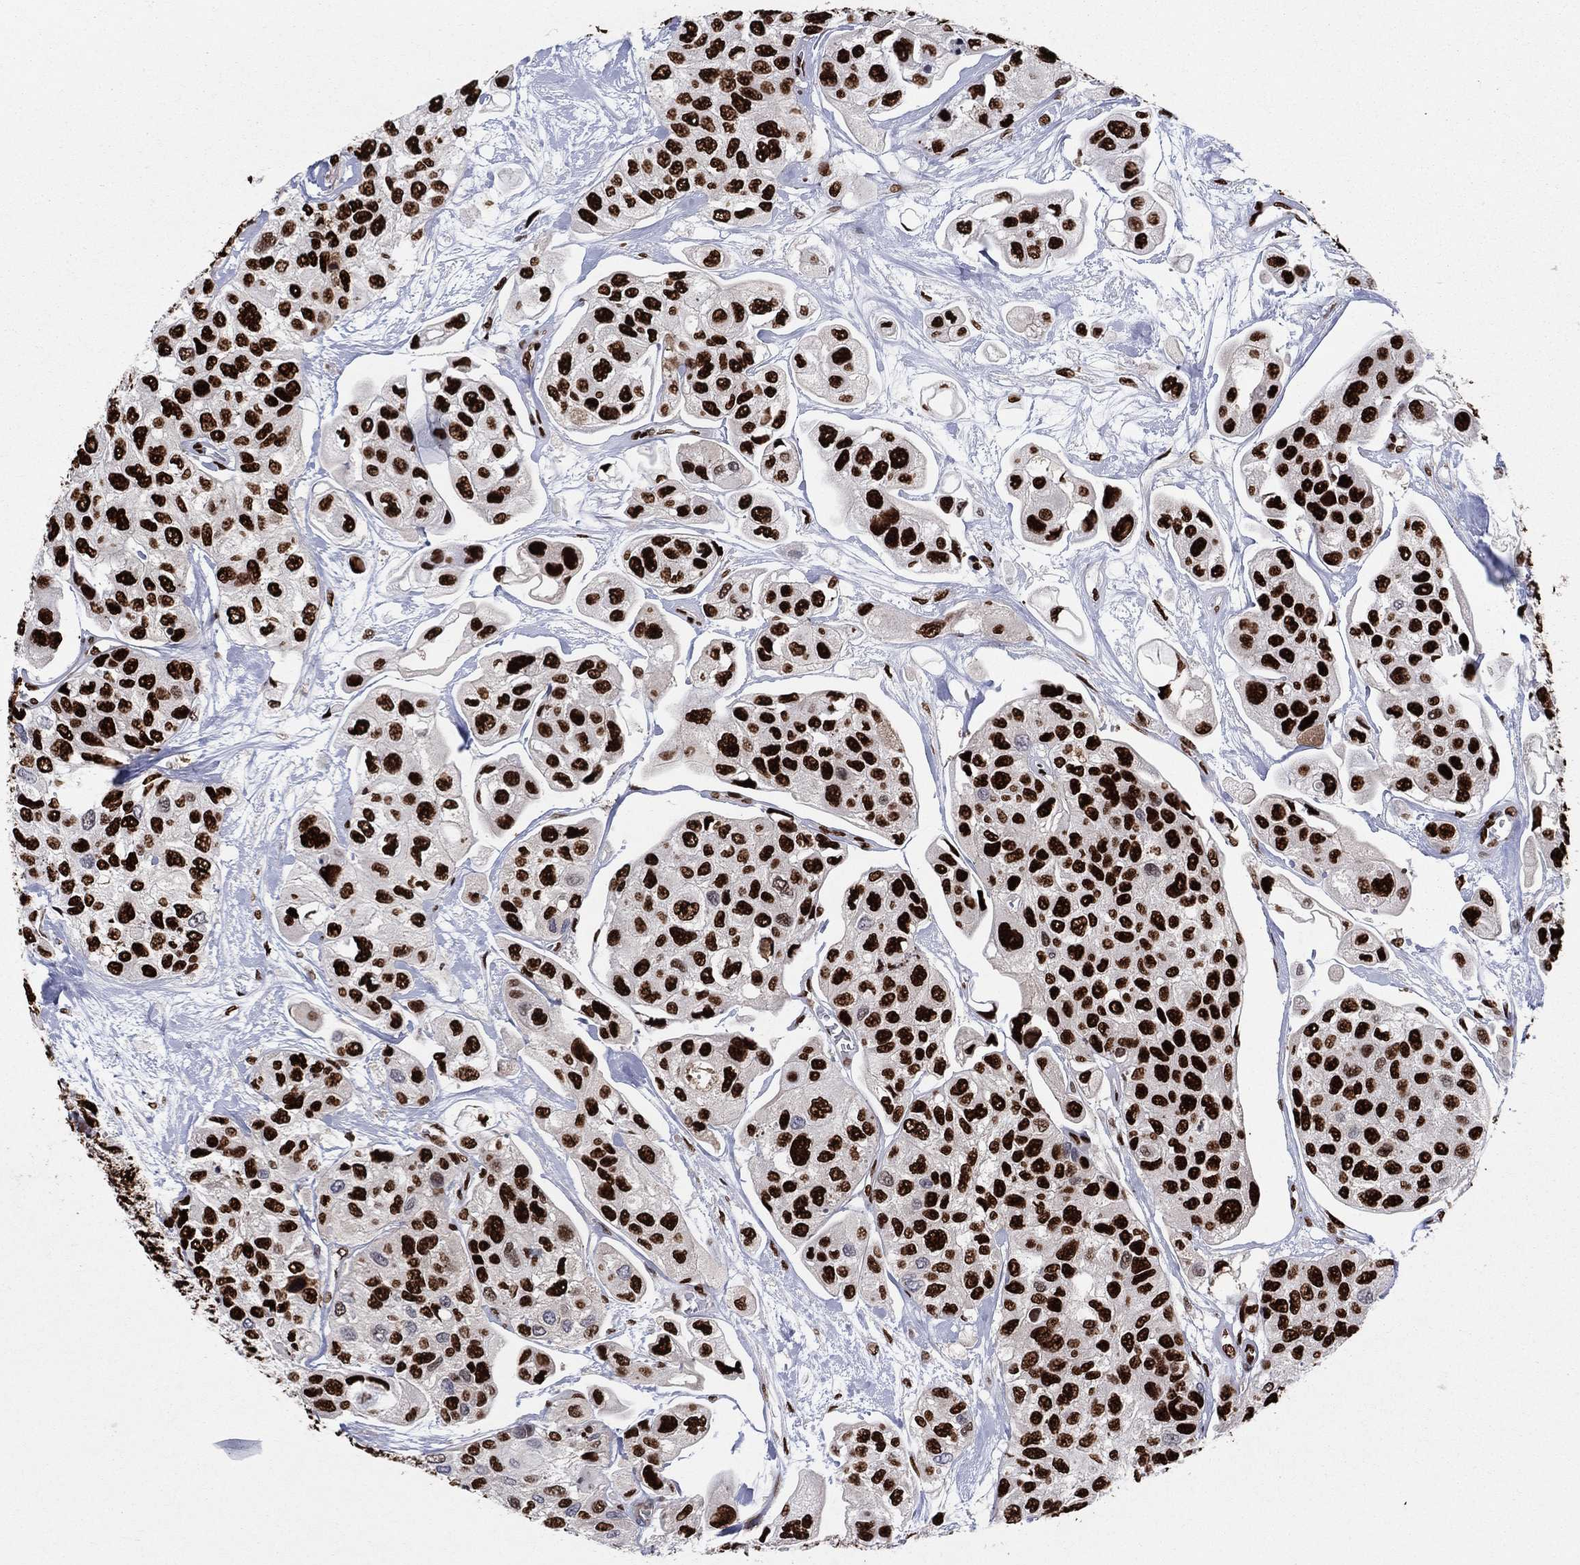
{"staining": {"intensity": "strong", "quantity": ">75%", "location": "nuclear"}, "tissue": "urothelial cancer", "cell_type": "Tumor cells", "image_type": "cancer", "snomed": [{"axis": "morphology", "description": "Urothelial carcinoma, High grade"}, {"axis": "topography", "description": "Urinary bladder"}], "caption": "IHC micrograph of neoplastic tissue: high-grade urothelial carcinoma stained using IHC displays high levels of strong protein expression localized specifically in the nuclear of tumor cells, appearing as a nuclear brown color.", "gene": "ZNHIT3", "patient": {"sex": "male", "age": 77}}